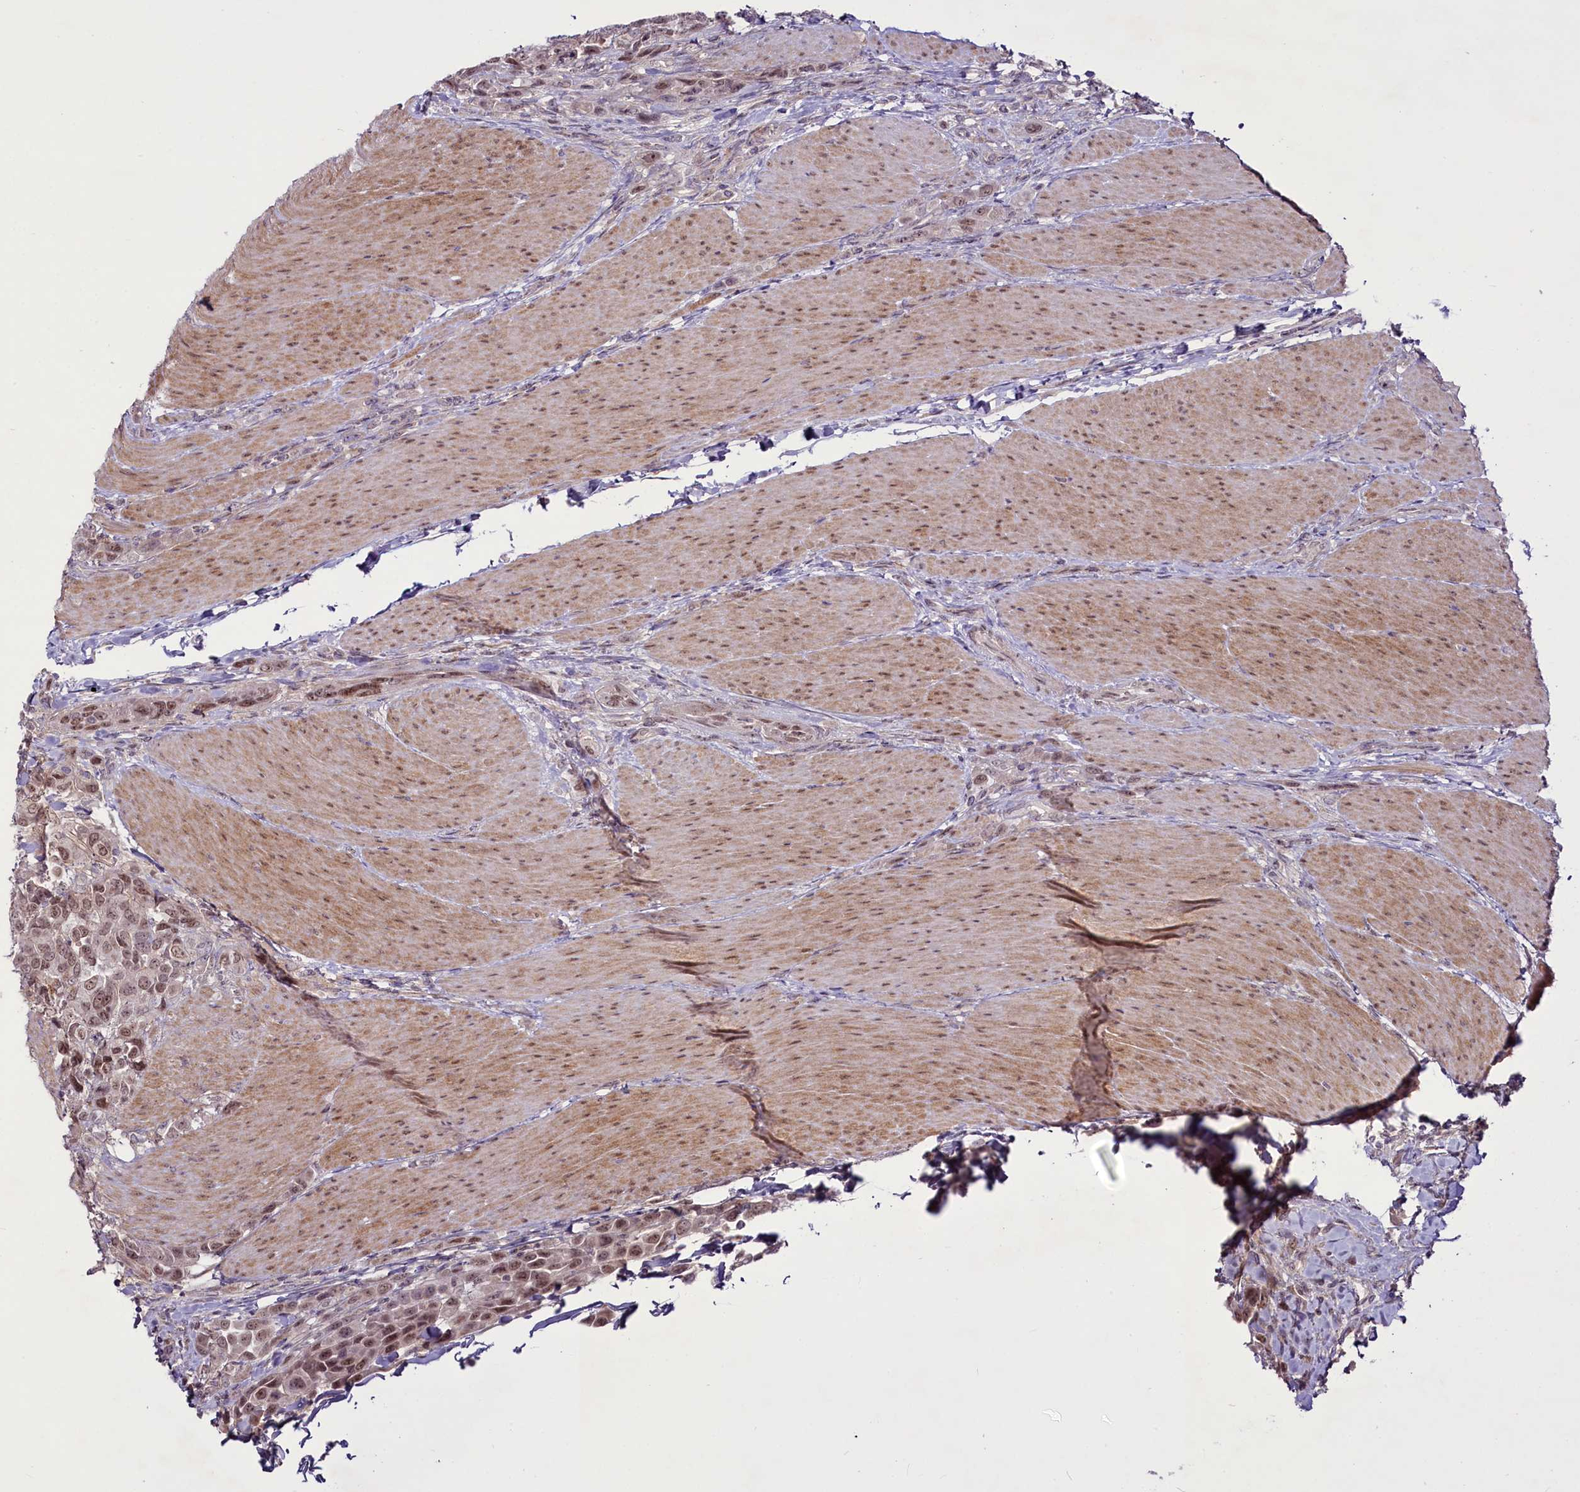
{"staining": {"intensity": "moderate", "quantity": ">75%", "location": "nuclear"}, "tissue": "urothelial cancer", "cell_type": "Tumor cells", "image_type": "cancer", "snomed": [{"axis": "morphology", "description": "Urothelial carcinoma, High grade"}, {"axis": "topography", "description": "Urinary bladder"}], "caption": "A medium amount of moderate nuclear positivity is identified in about >75% of tumor cells in urothelial cancer tissue.", "gene": "RSBN1", "patient": {"sex": "male", "age": 50}}